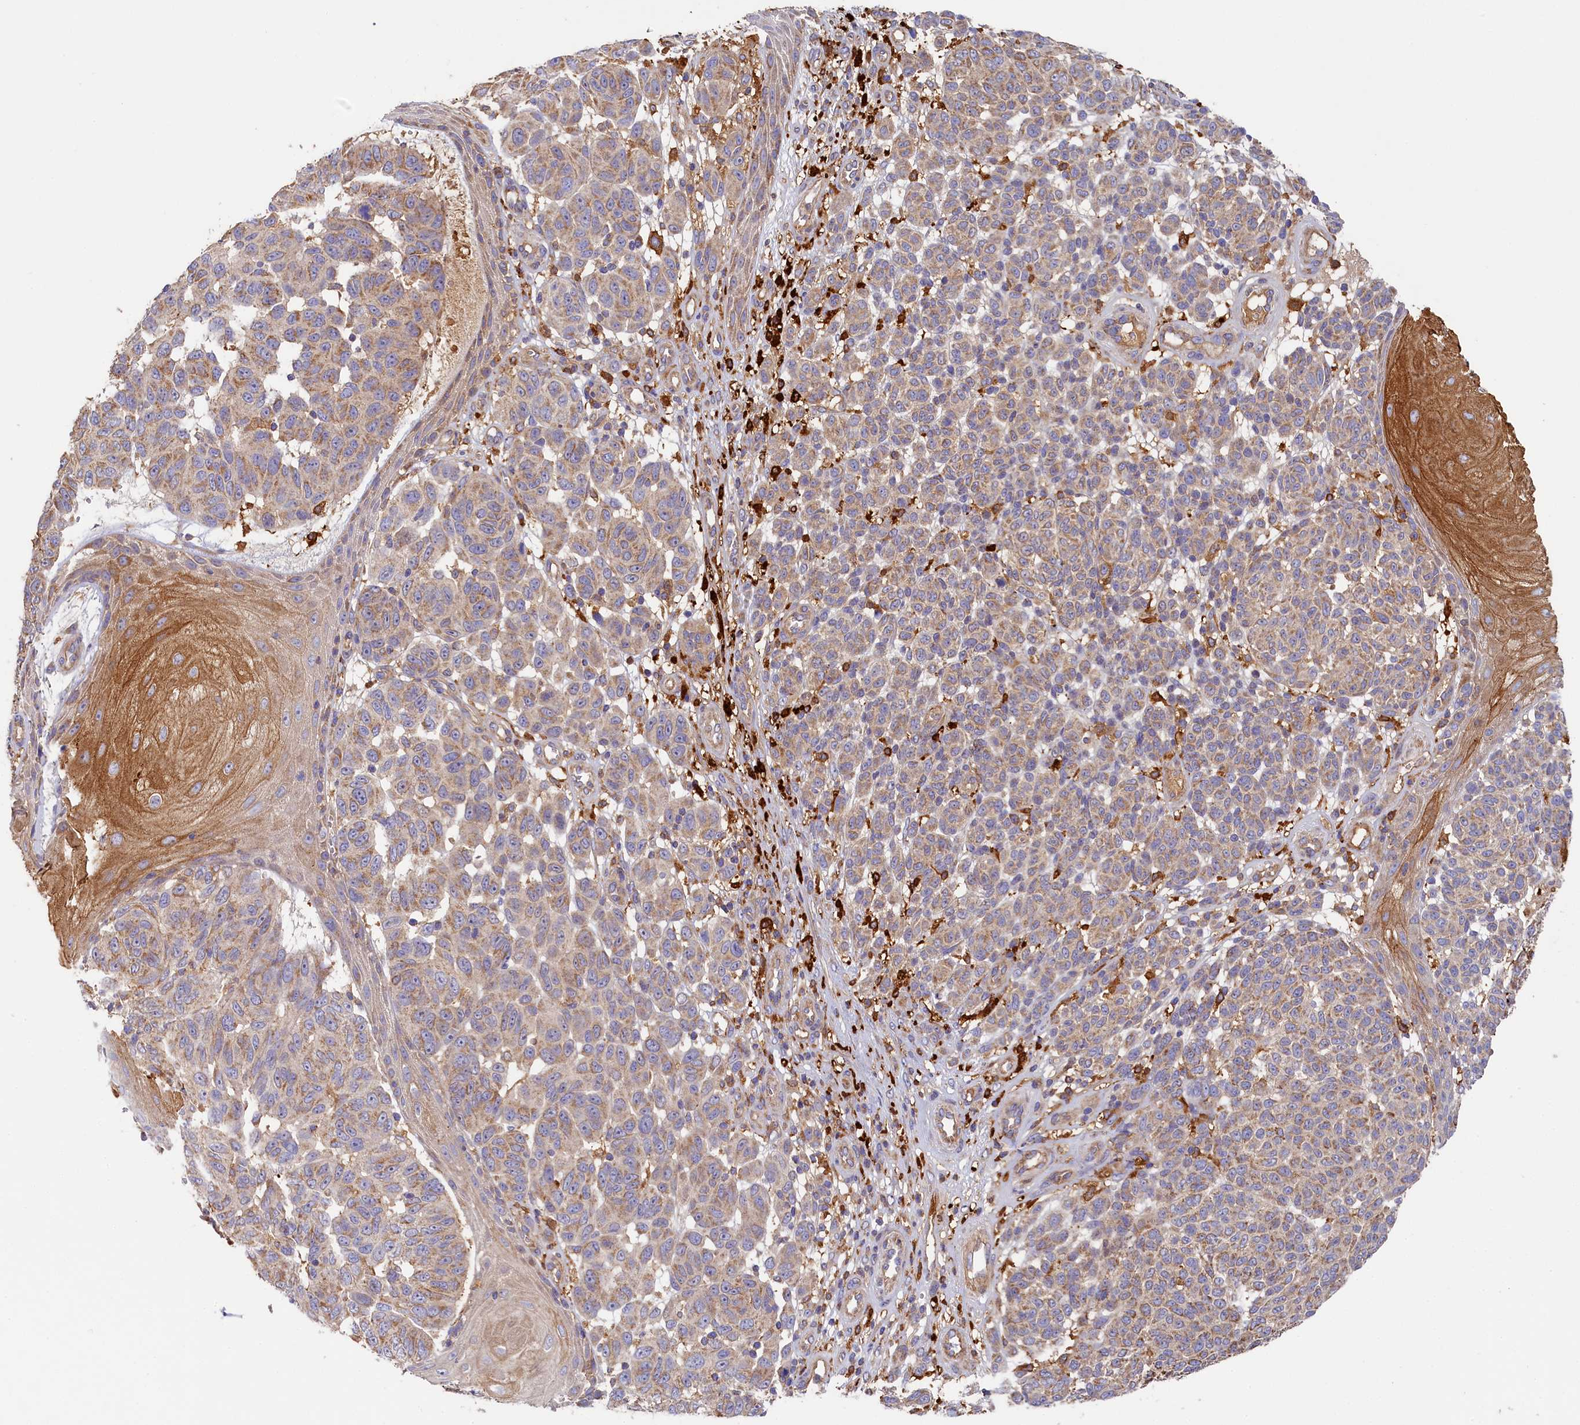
{"staining": {"intensity": "weak", "quantity": ">75%", "location": "cytoplasmic/membranous"}, "tissue": "melanoma", "cell_type": "Tumor cells", "image_type": "cancer", "snomed": [{"axis": "morphology", "description": "Malignant melanoma, NOS"}, {"axis": "topography", "description": "Skin"}], "caption": "Immunohistochemistry (DAB) staining of human malignant melanoma demonstrates weak cytoplasmic/membranous protein positivity in about >75% of tumor cells.", "gene": "SEC31B", "patient": {"sex": "male", "age": 49}}